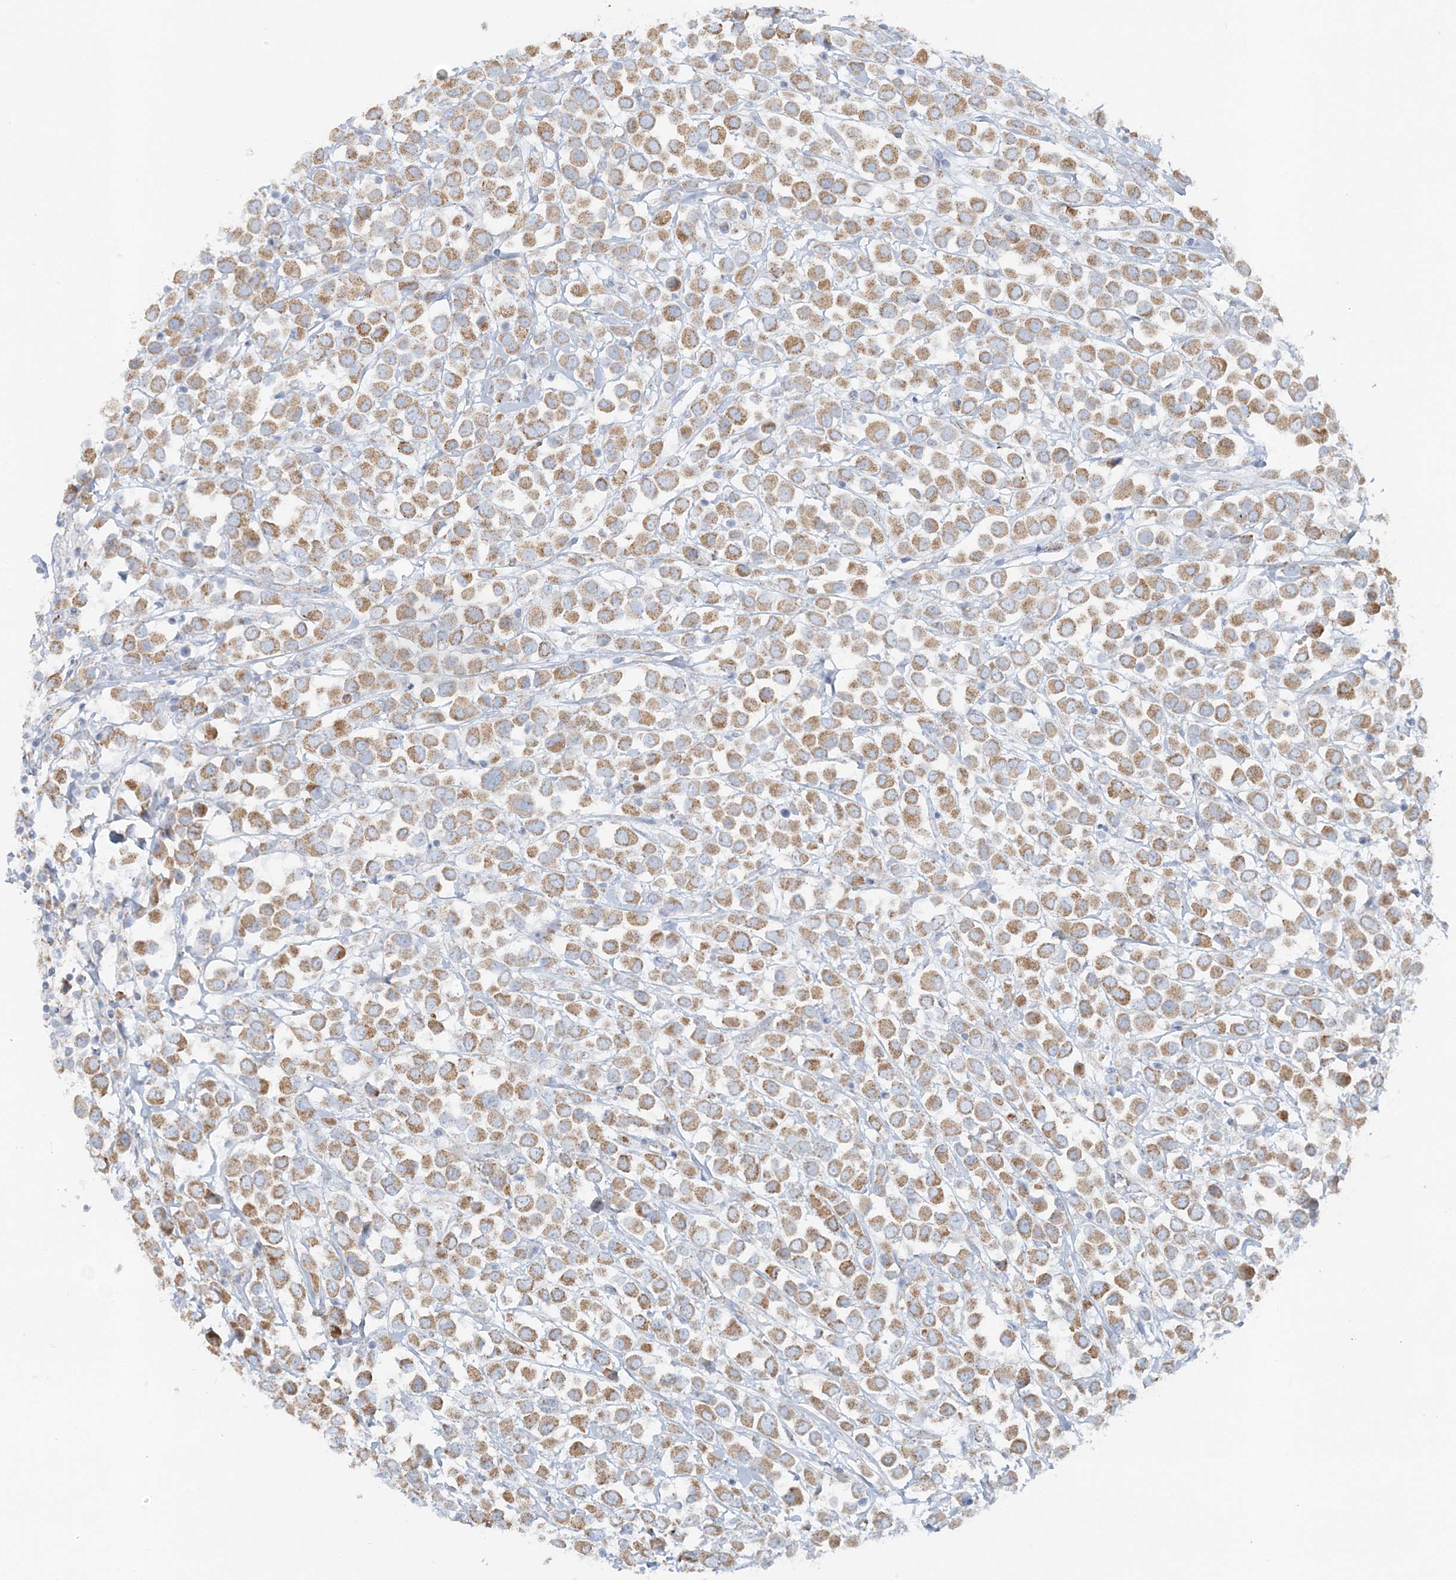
{"staining": {"intensity": "moderate", "quantity": ">75%", "location": "cytoplasmic/membranous"}, "tissue": "breast cancer", "cell_type": "Tumor cells", "image_type": "cancer", "snomed": [{"axis": "morphology", "description": "Duct carcinoma"}, {"axis": "topography", "description": "Breast"}], "caption": "Moderate cytoplasmic/membranous protein positivity is appreciated in about >75% of tumor cells in infiltrating ductal carcinoma (breast).", "gene": "PCCB", "patient": {"sex": "female", "age": 61}}